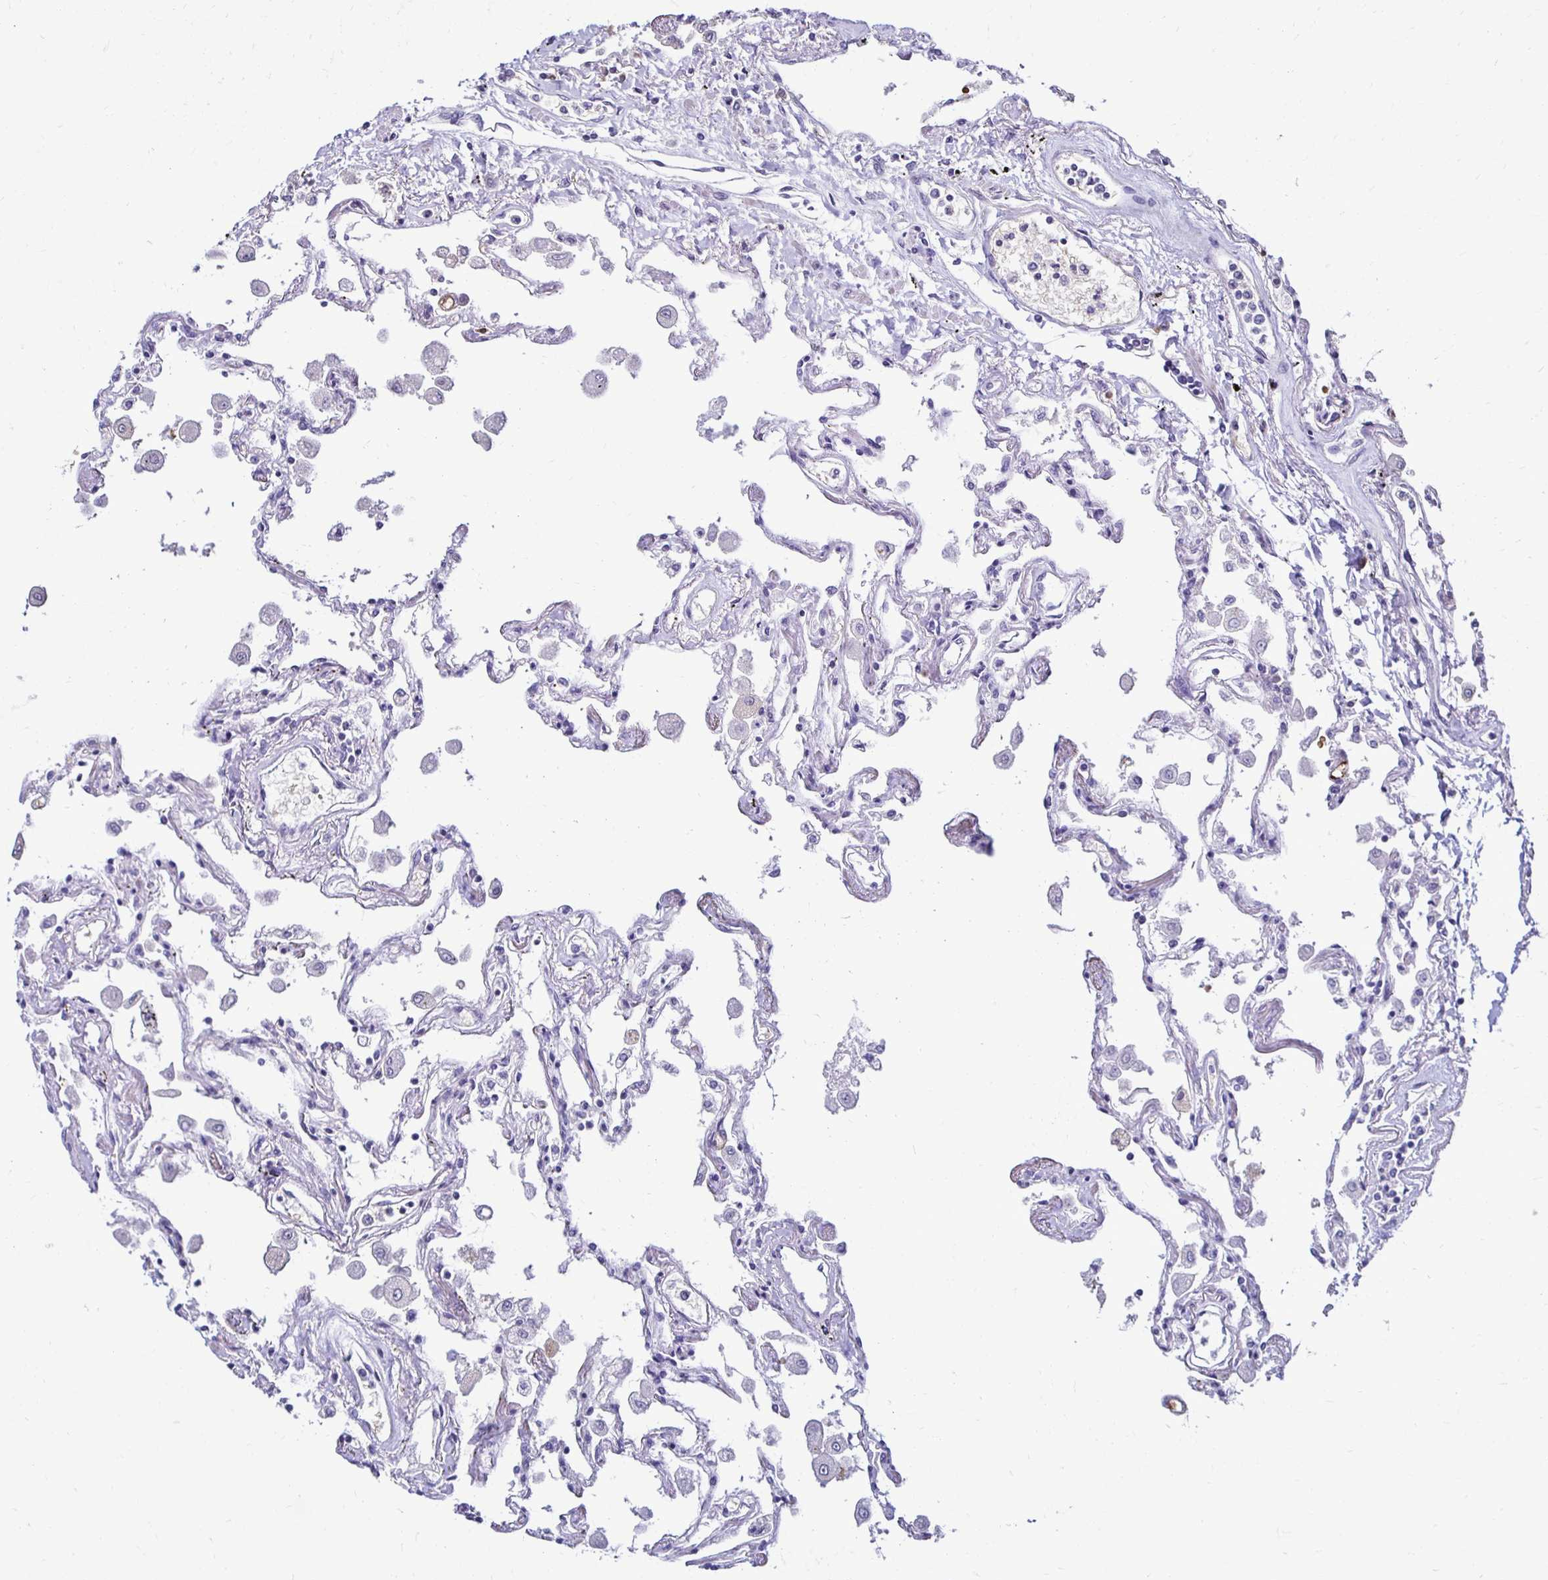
{"staining": {"intensity": "negative", "quantity": "none", "location": "none"}, "tissue": "lung", "cell_type": "Alveolar cells", "image_type": "normal", "snomed": [{"axis": "morphology", "description": "Normal tissue, NOS"}, {"axis": "morphology", "description": "Adenocarcinoma, NOS"}, {"axis": "topography", "description": "Cartilage tissue"}, {"axis": "topography", "description": "Lung"}], "caption": "DAB immunohistochemical staining of normal human lung shows no significant positivity in alveolar cells.", "gene": "RHBDL3", "patient": {"sex": "female", "age": 67}}